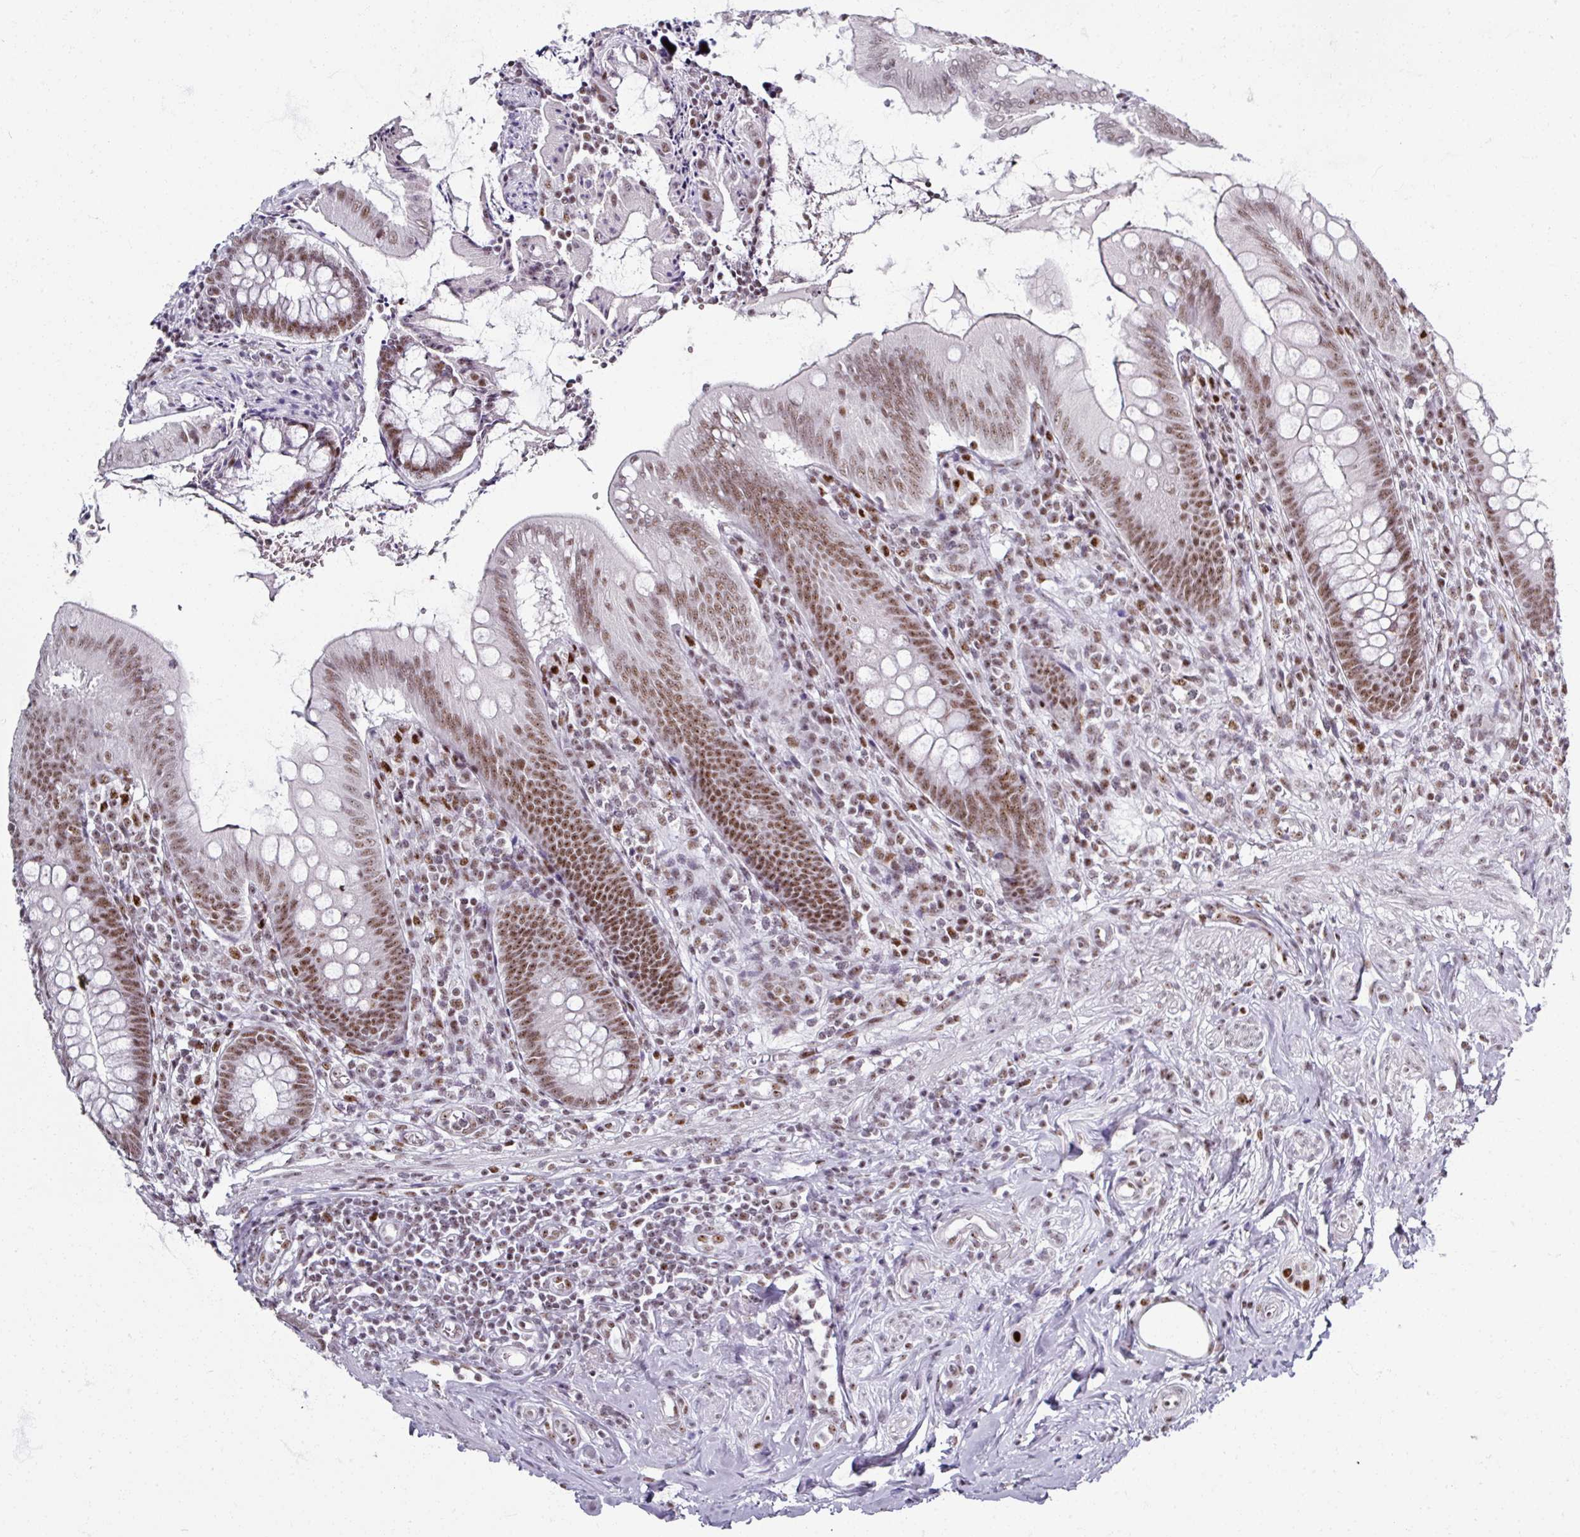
{"staining": {"intensity": "strong", "quantity": ">75%", "location": "nuclear"}, "tissue": "appendix", "cell_type": "Glandular cells", "image_type": "normal", "snomed": [{"axis": "morphology", "description": "Normal tissue, NOS"}, {"axis": "topography", "description": "Appendix"}], "caption": "Normal appendix shows strong nuclear positivity in approximately >75% of glandular cells, visualized by immunohistochemistry. (DAB (3,3'-diaminobenzidine) IHC, brown staining for protein, blue staining for nuclei).", "gene": "ADAR", "patient": {"sex": "female", "age": 51}}